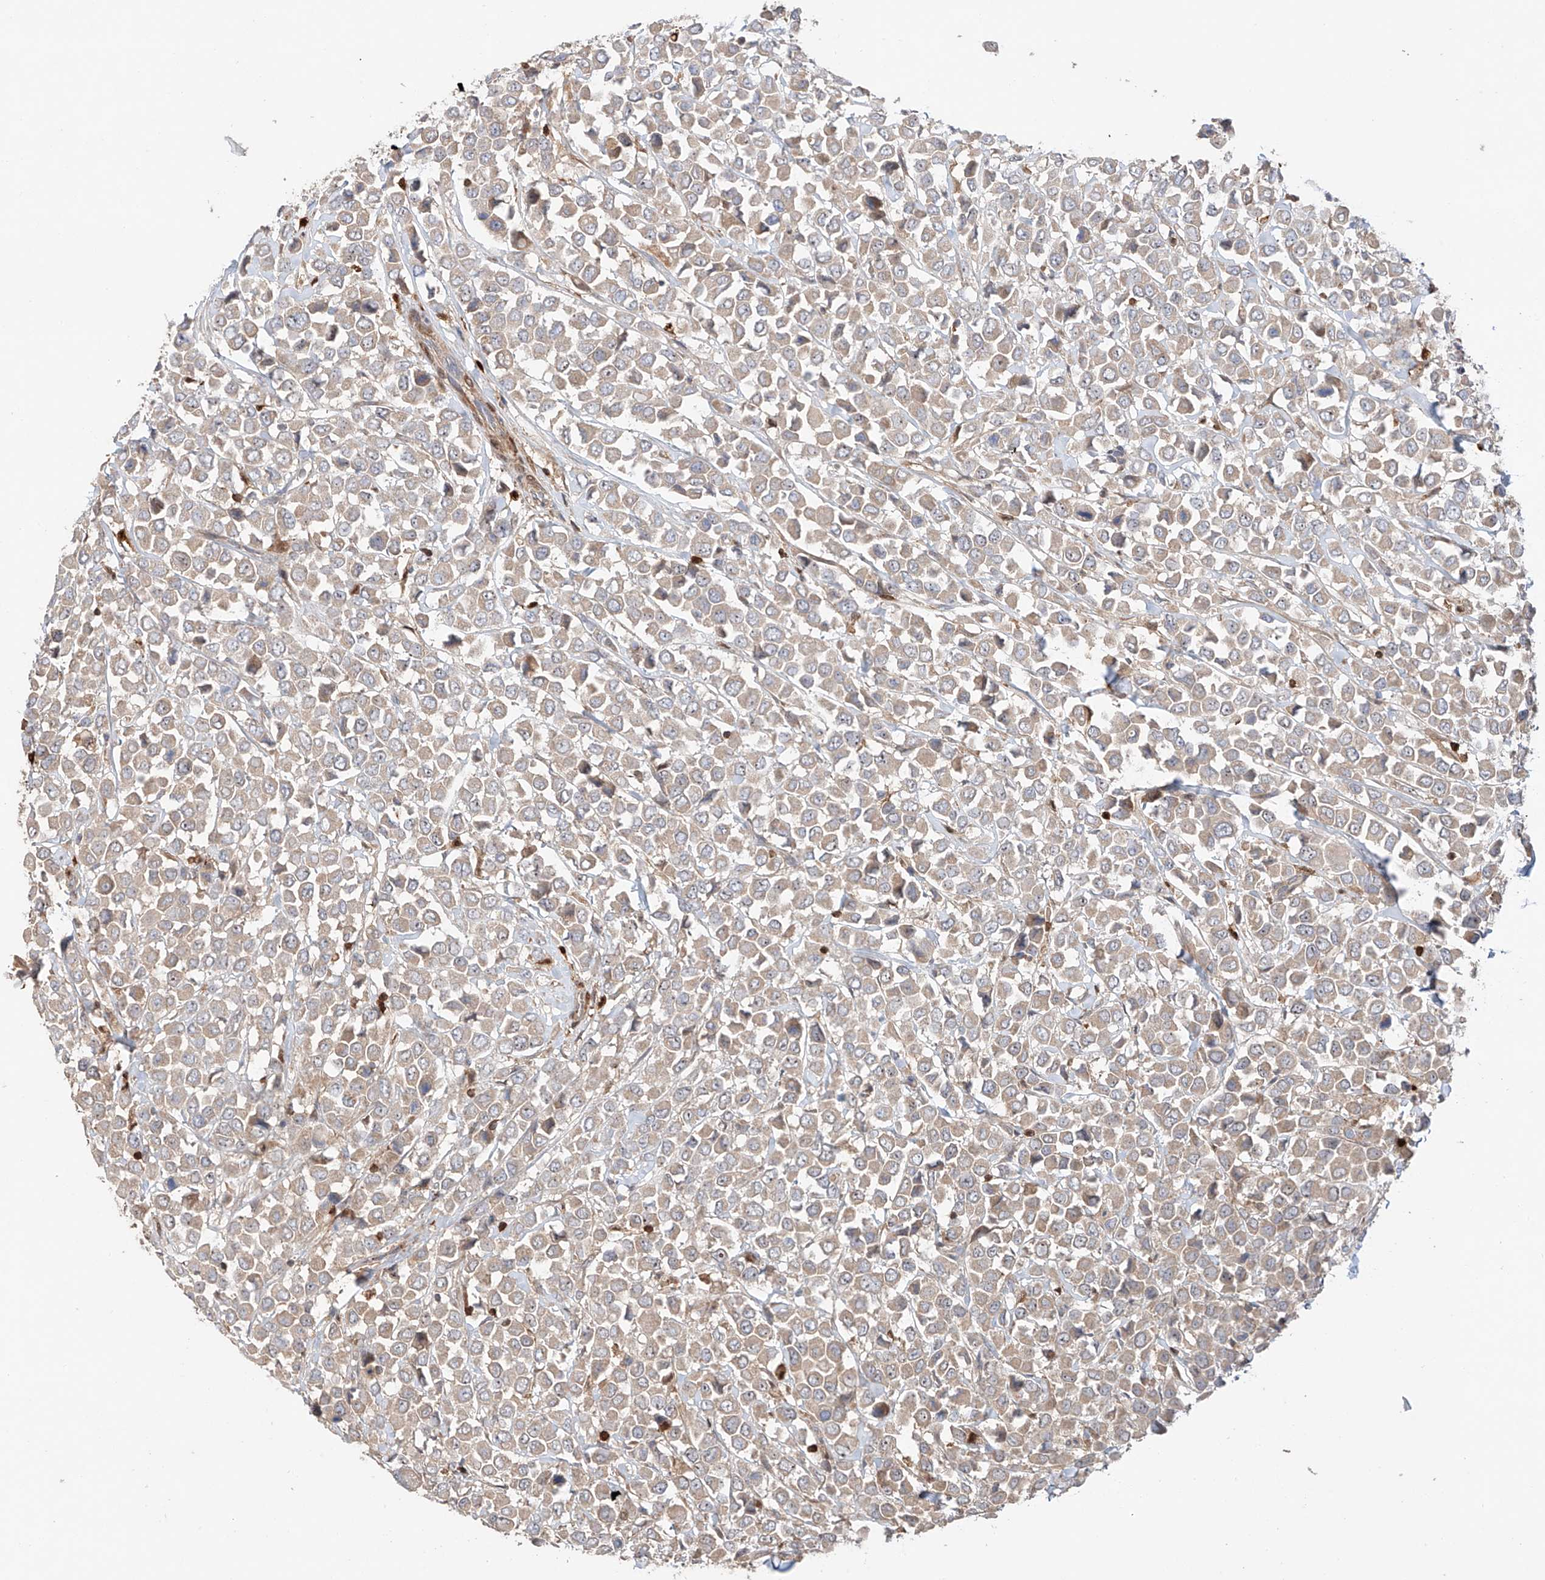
{"staining": {"intensity": "weak", "quantity": "25%-75%", "location": "cytoplasmic/membranous"}, "tissue": "breast cancer", "cell_type": "Tumor cells", "image_type": "cancer", "snomed": [{"axis": "morphology", "description": "Duct carcinoma"}, {"axis": "topography", "description": "Breast"}], "caption": "Brown immunohistochemical staining in invasive ductal carcinoma (breast) displays weak cytoplasmic/membranous positivity in about 25%-75% of tumor cells. (IHC, brightfield microscopy, high magnification).", "gene": "IGSF22", "patient": {"sex": "female", "age": 61}}